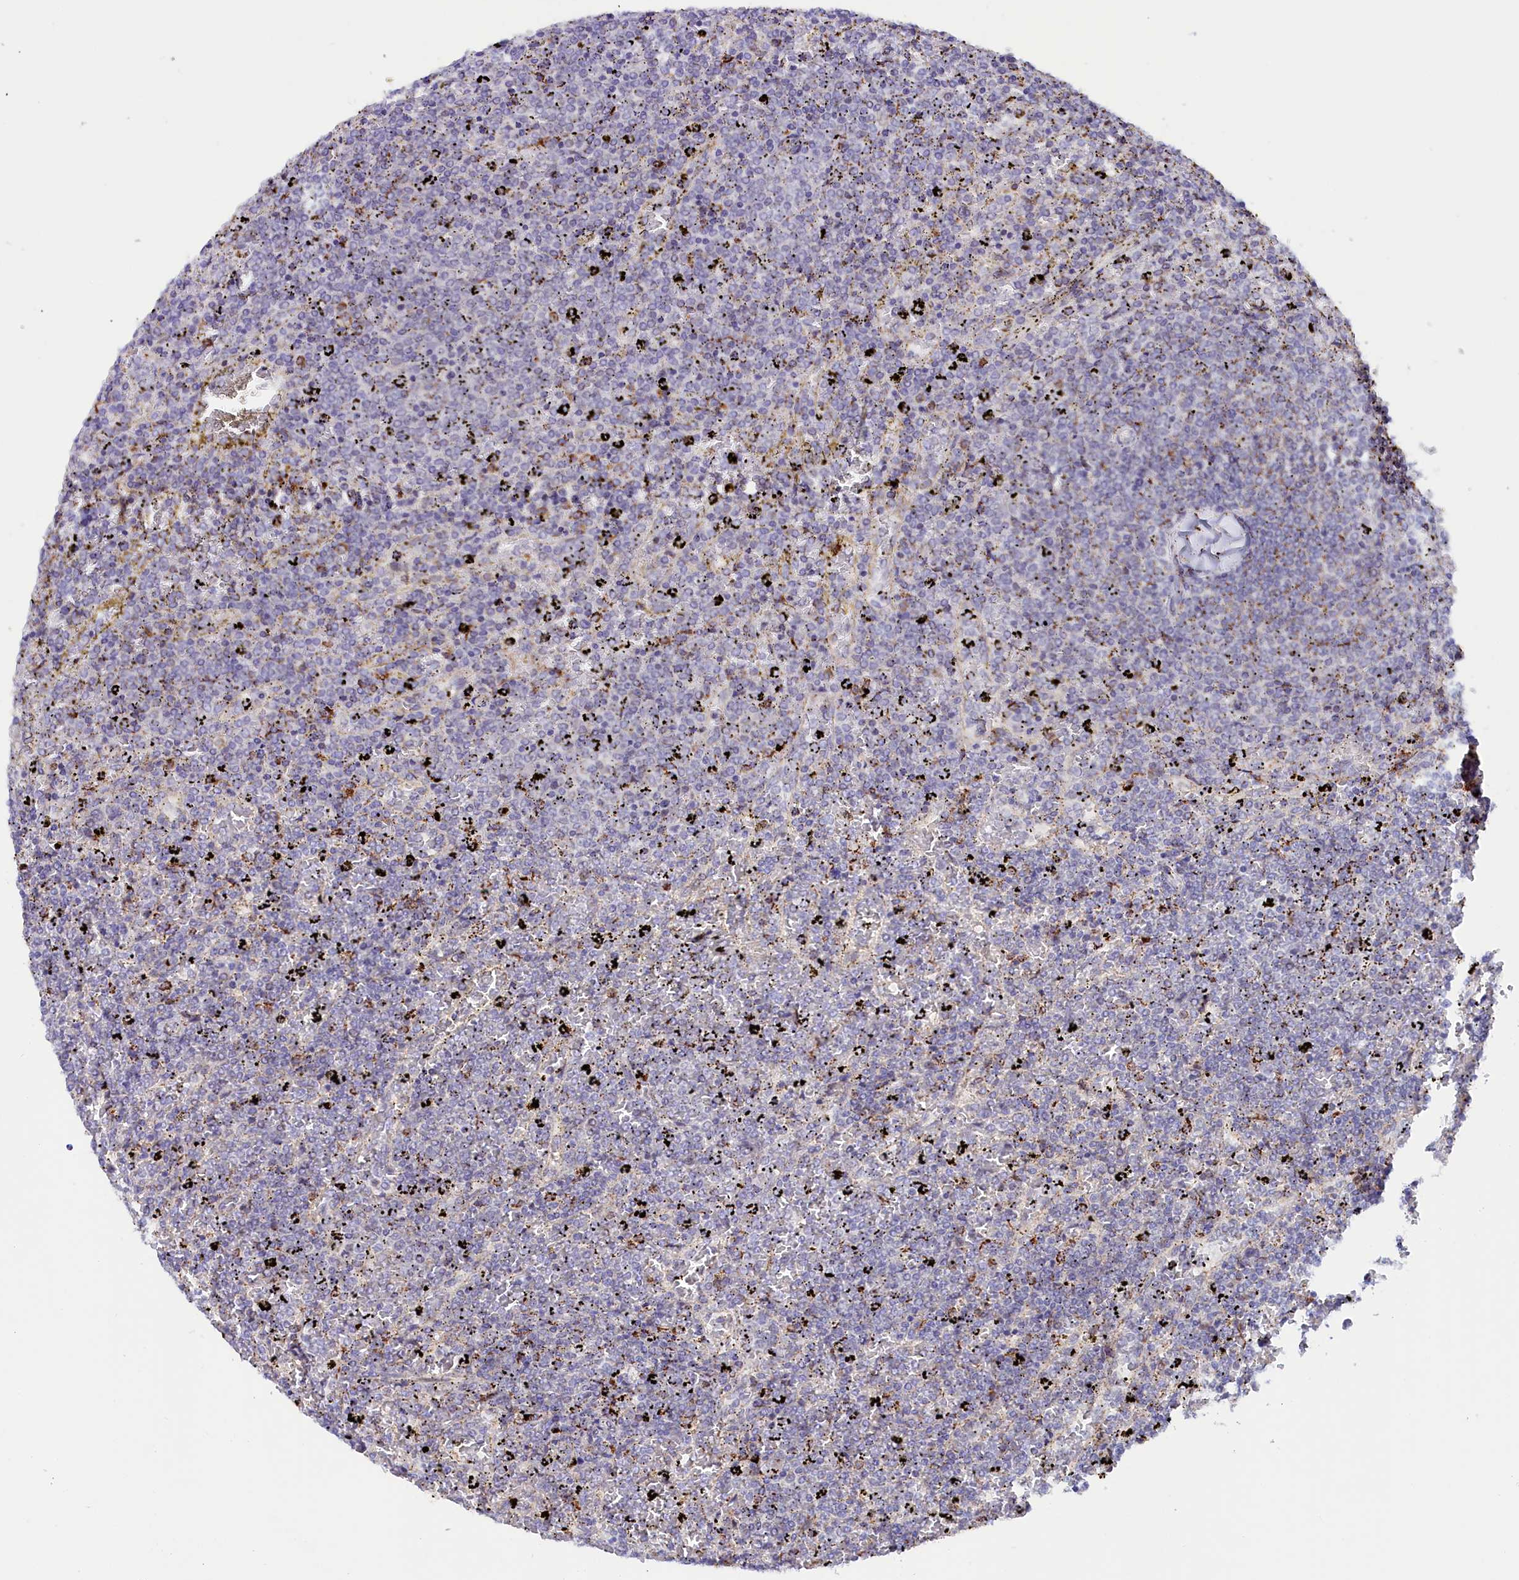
{"staining": {"intensity": "negative", "quantity": "none", "location": "none"}, "tissue": "lymphoma", "cell_type": "Tumor cells", "image_type": "cancer", "snomed": [{"axis": "morphology", "description": "Malignant lymphoma, non-Hodgkin's type, Low grade"}, {"axis": "topography", "description": "Spleen"}], "caption": "Human low-grade malignant lymphoma, non-Hodgkin's type stained for a protein using IHC exhibits no positivity in tumor cells.", "gene": "AKTIP", "patient": {"sex": "female", "age": 77}}